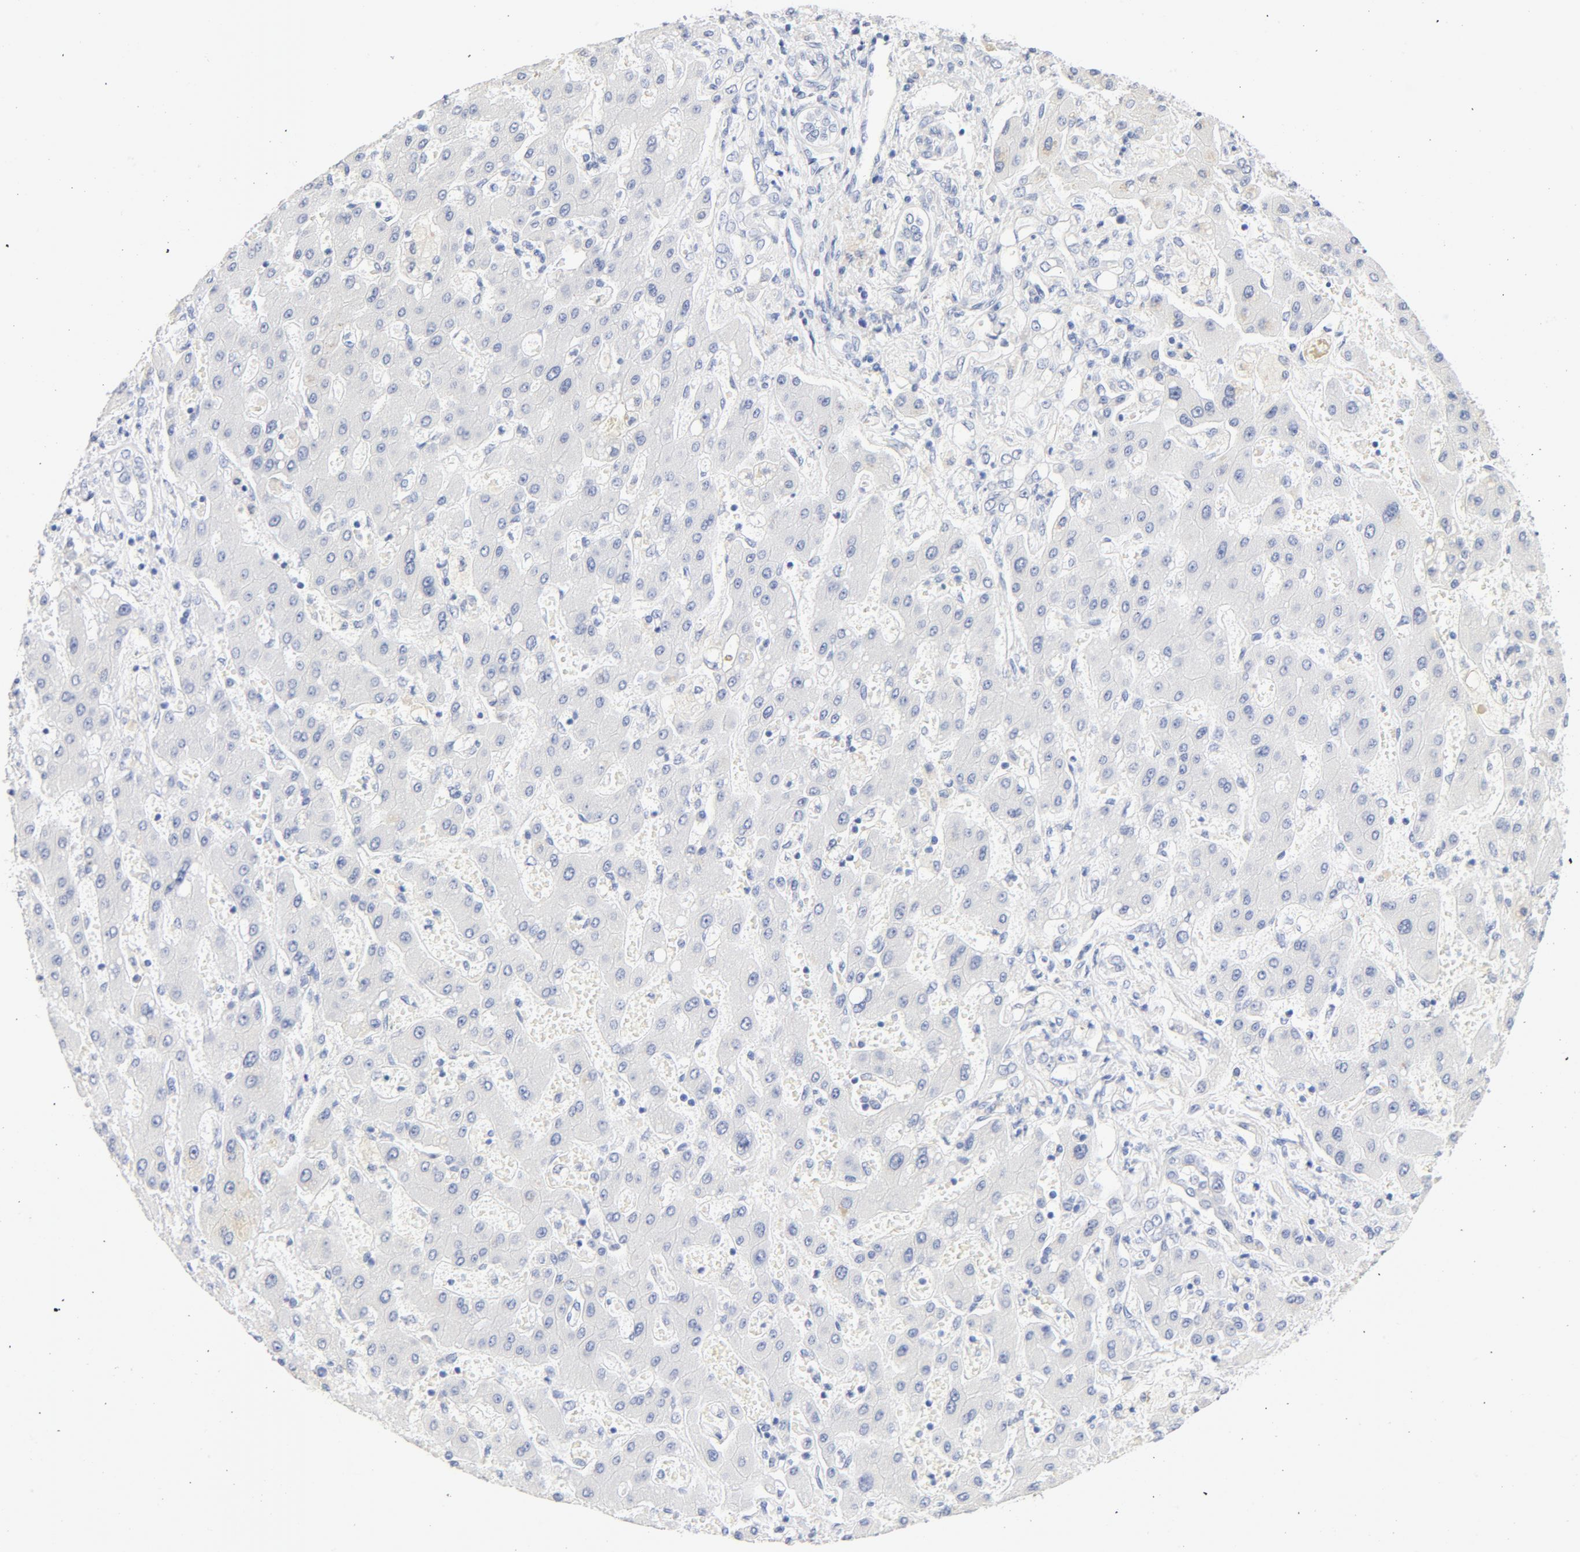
{"staining": {"intensity": "negative", "quantity": "none", "location": "none"}, "tissue": "liver cancer", "cell_type": "Tumor cells", "image_type": "cancer", "snomed": [{"axis": "morphology", "description": "Cholangiocarcinoma"}, {"axis": "topography", "description": "Liver"}], "caption": "High magnification brightfield microscopy of liver cancer (cholangiocarcinoma) stained with DAB (3,3'-diaminobenzidine) (brown) and counterstained with hematoxylin (blue): tumor cells show no significant staining. The staining is performed using DAB brown chromogen with nuclei counter-stained in using hematoxylin.", "gene": "HOMER1", "patient": {"sex": "male", "age": 50}}